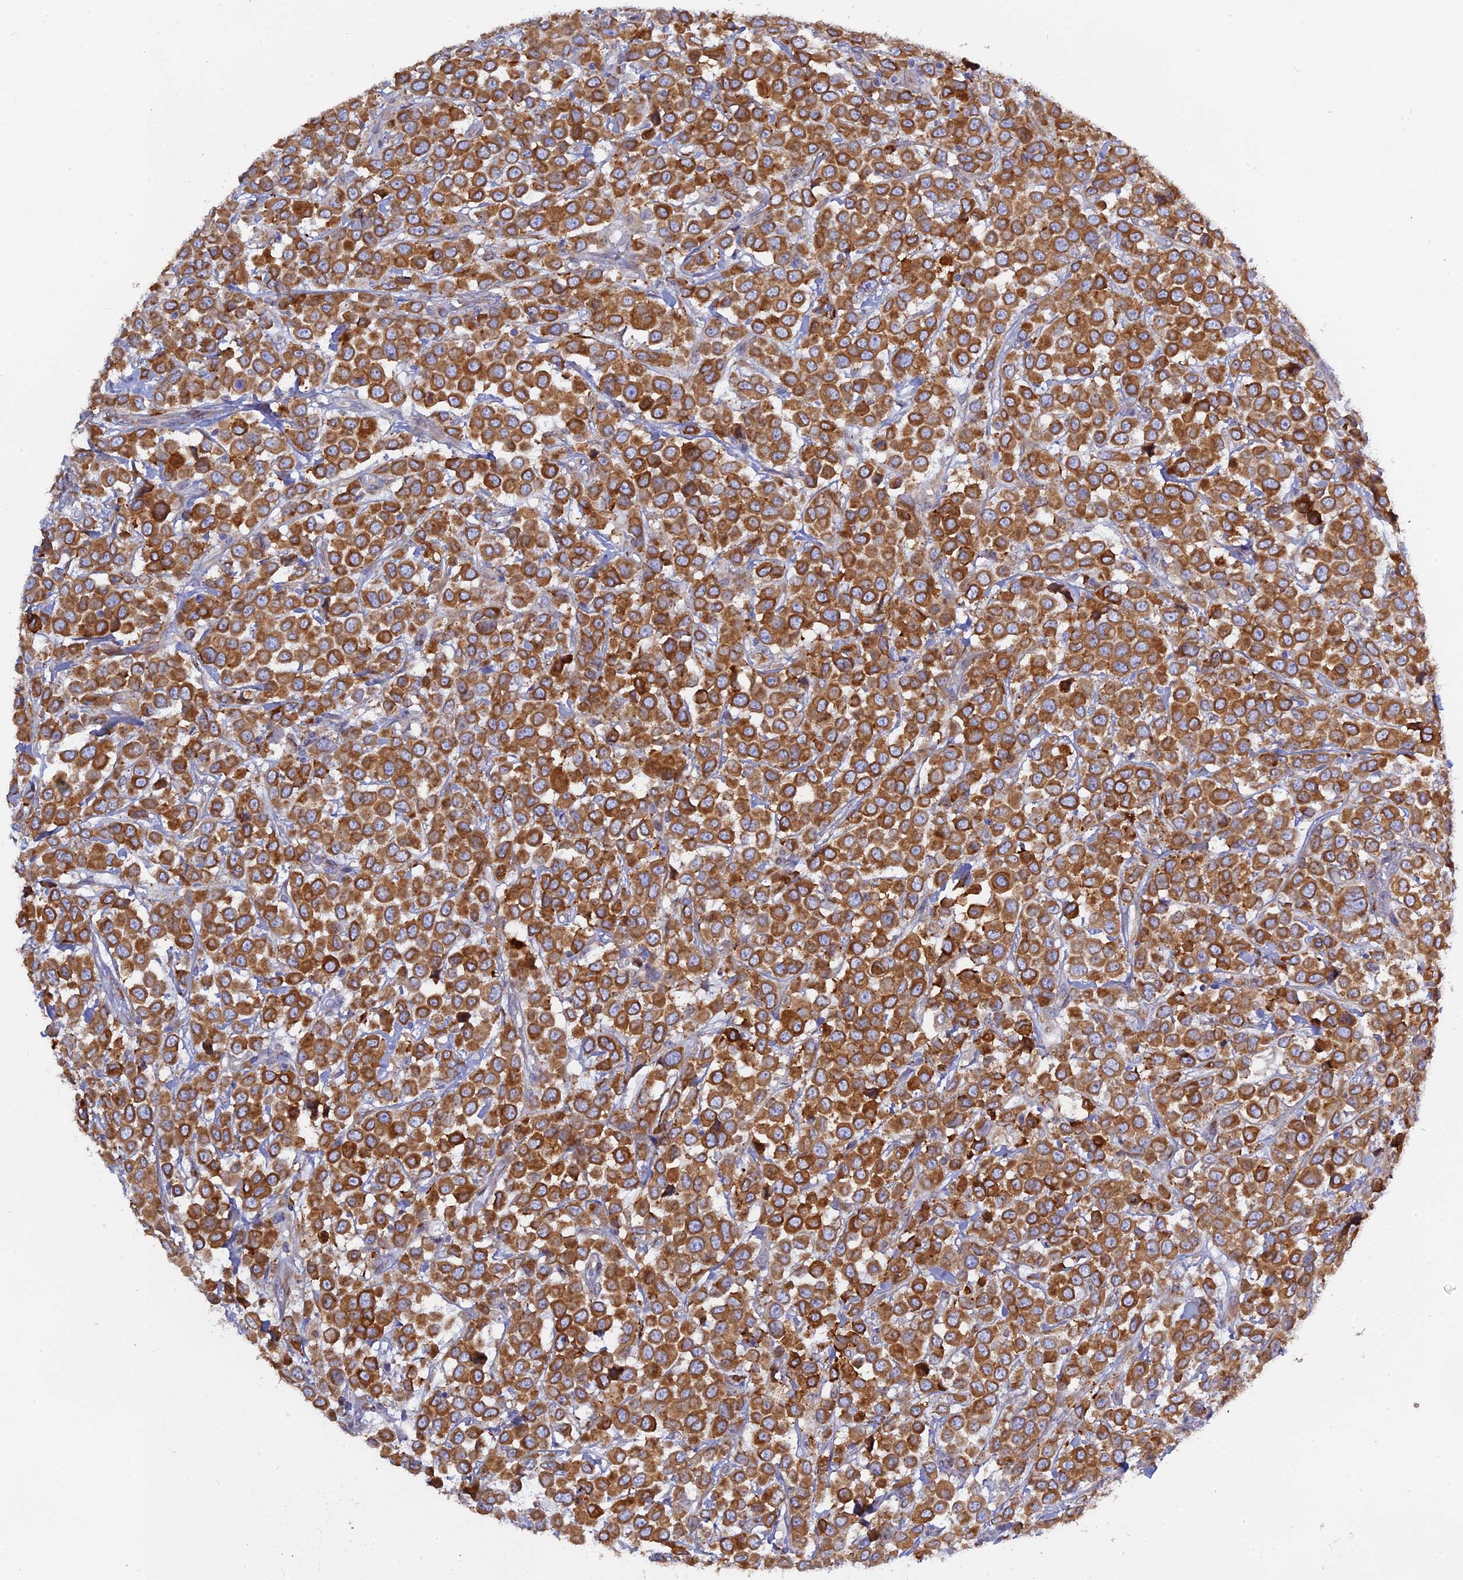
{"staining": {"intensity": "strong", "quantity": ">75%", "location": "cytoplasmic/membranous"}, "tissue": "breast cancer", "cell_type": "Tumor cells", "image_type": "cancer", "snomed": [{"axis": "morphology", "description": "Duct carcinoma"}, {"axis": "topography", "description": "Breast"}], "caption": "A brown stain highlights strong cytoplasmic/membranous staining of a protein in human breast cancer (infiltrating ductal carcinoma) tumor cells.", "gene": "TLCD1", "patient": {"sex": "female", "age": 61}}